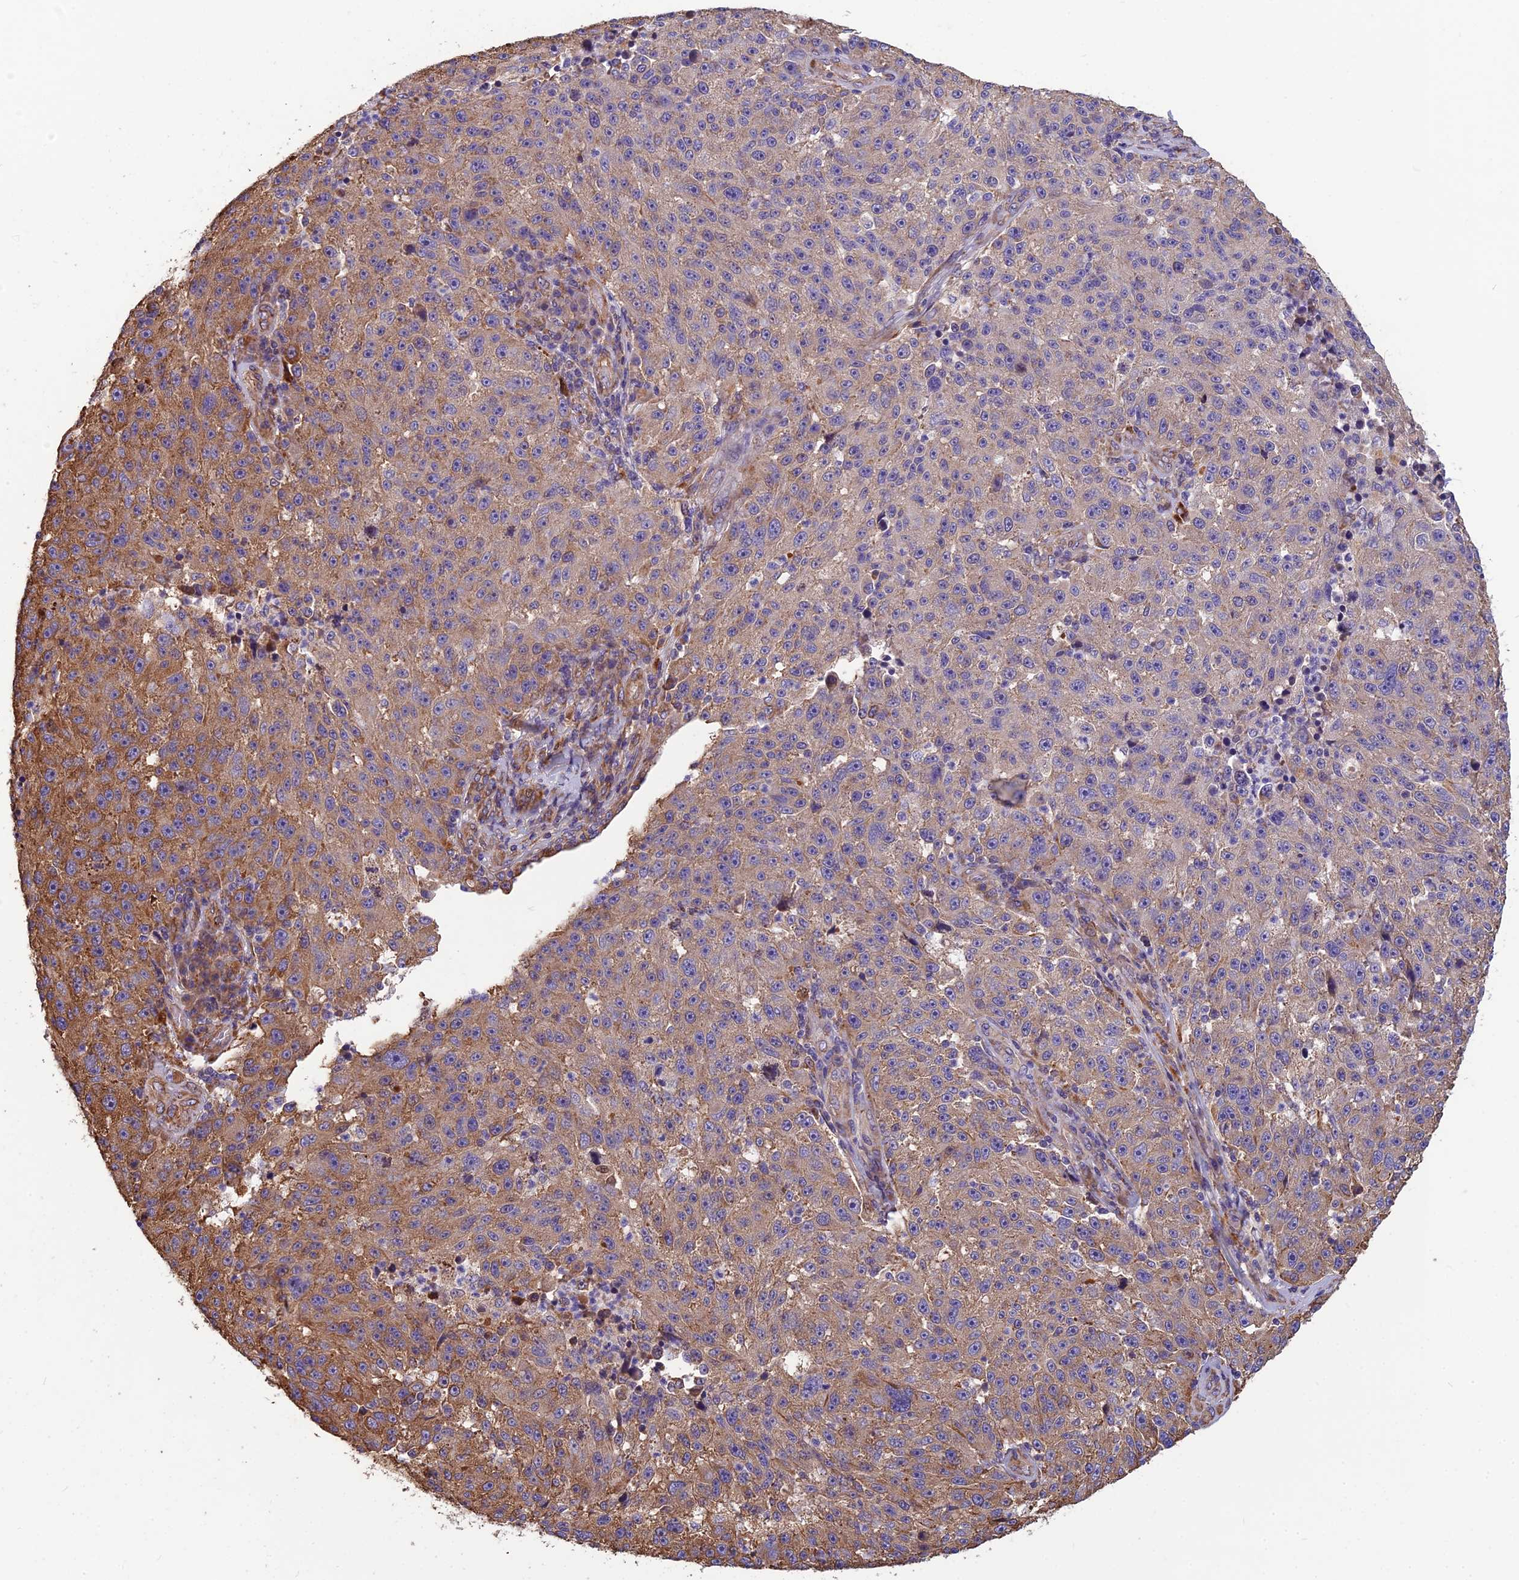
{"staining": {"intensity": "moderate", "quantity": "<25%", "location": "cytoplasmic/membranous"}, "tissue": "melanoma", "cell_type": "Tumor cells", "image_type": "cancer", "snomed": [{"axis": "morphology", "description": "Malignant melanoma, NOS"}, {"axis": "topography", "description": "Skin"}], "caption": "Human malignant melanoma stained for a protein (brown) displays moderate cytoplasmic/membranous positive staining in approximately <25% of tumor cells.", "gene": "SPDL1", "patient": {"sex": "male", "age": 53}}